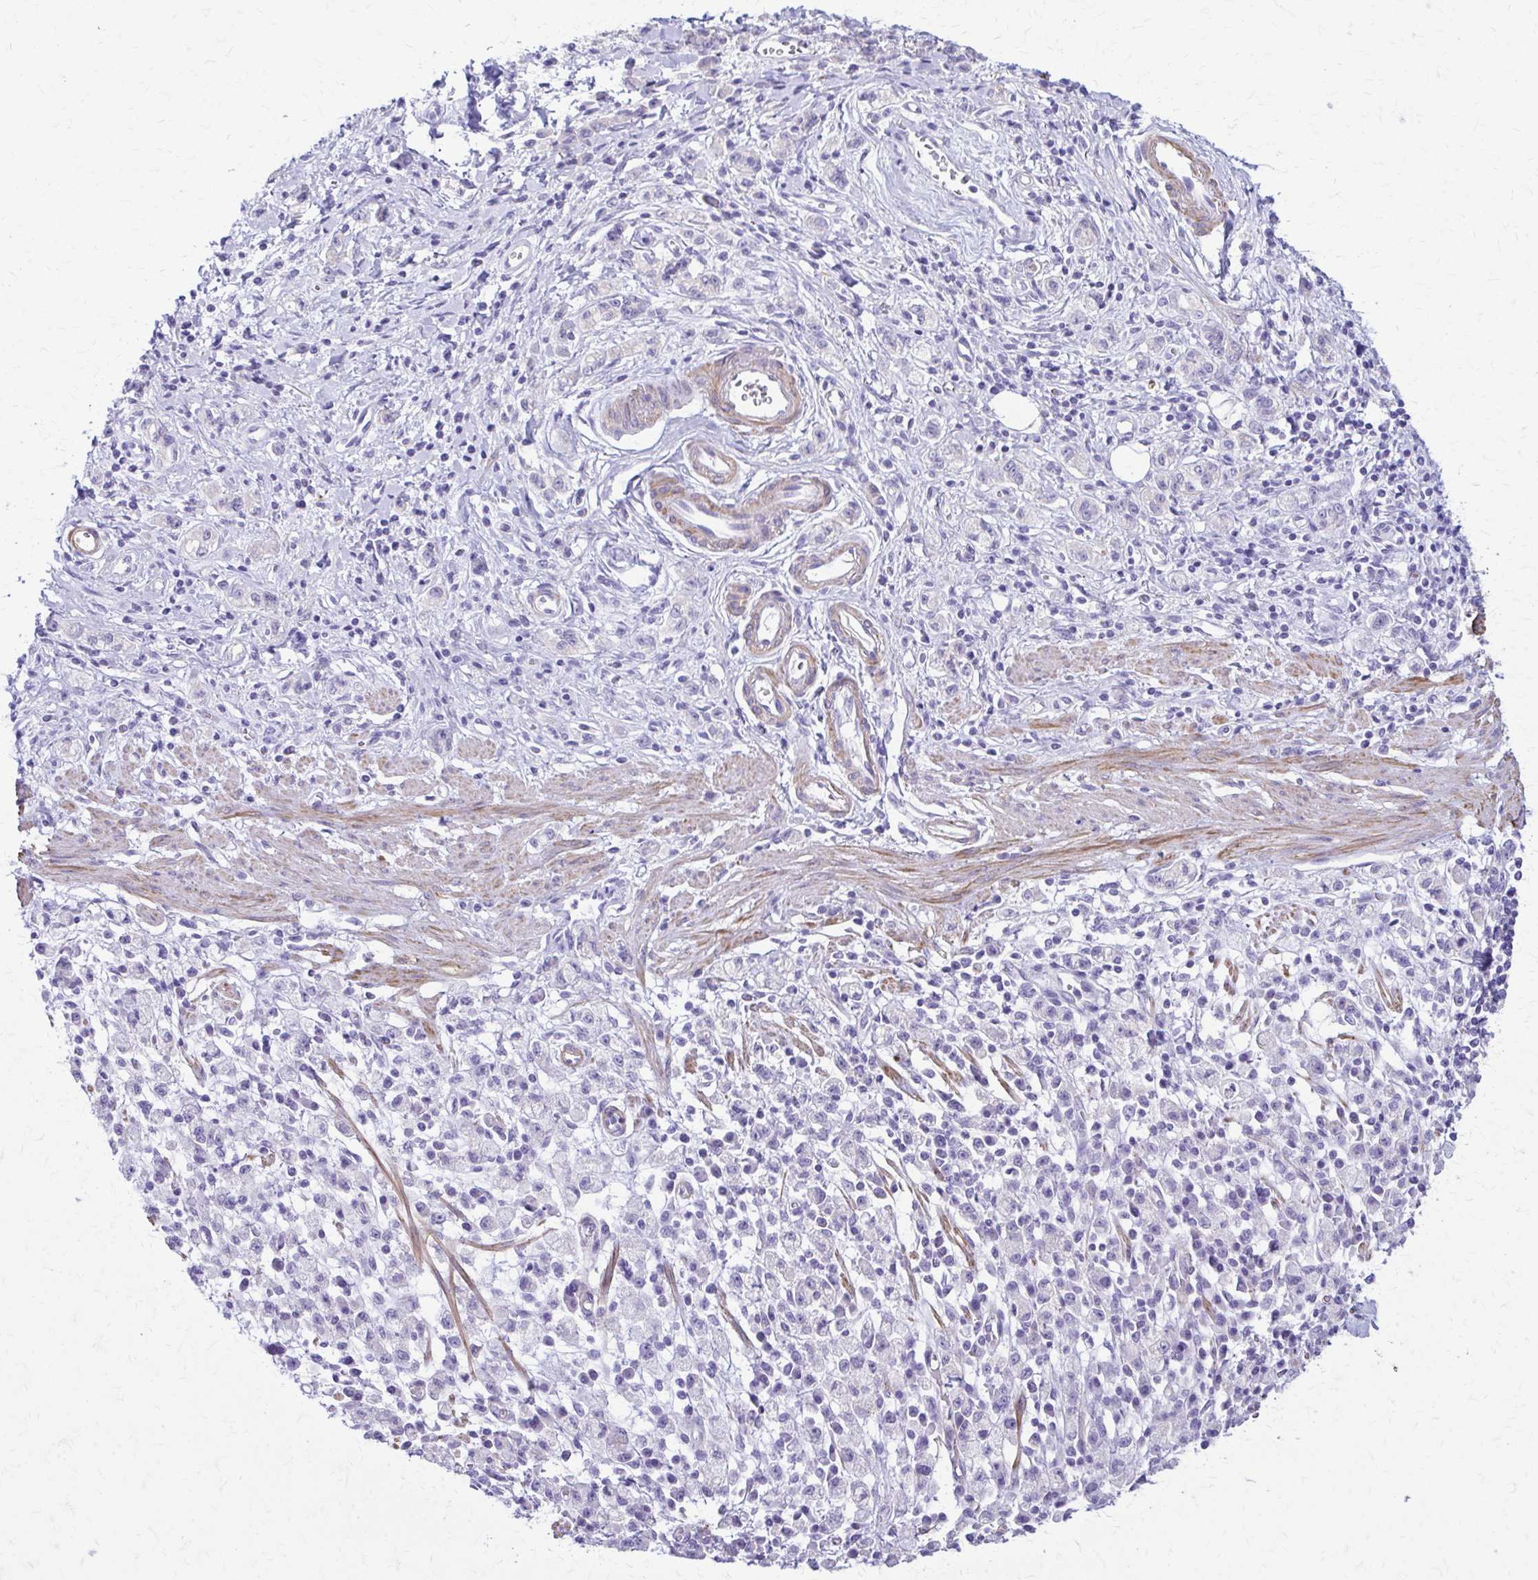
{"staining": {"intensity": "negative", "quantity": "none", "location": "none"}, "tissue": "stomach cancer", "cell_type": "Tumor cells", "image_type": "cancer", "snomed": [{"axis": "morphology", "description": "Adenocarcinoma, NOS"}, {"axis": "topography", "description": "Stomach"}], "caption": "This is an immunohistochemistry (IHC) photomicrograph of adenocarcinoma (stomach). There is no staining in tumor cells.", "gene": "DSP", "patient": {"sex": "male", "age": 77}}